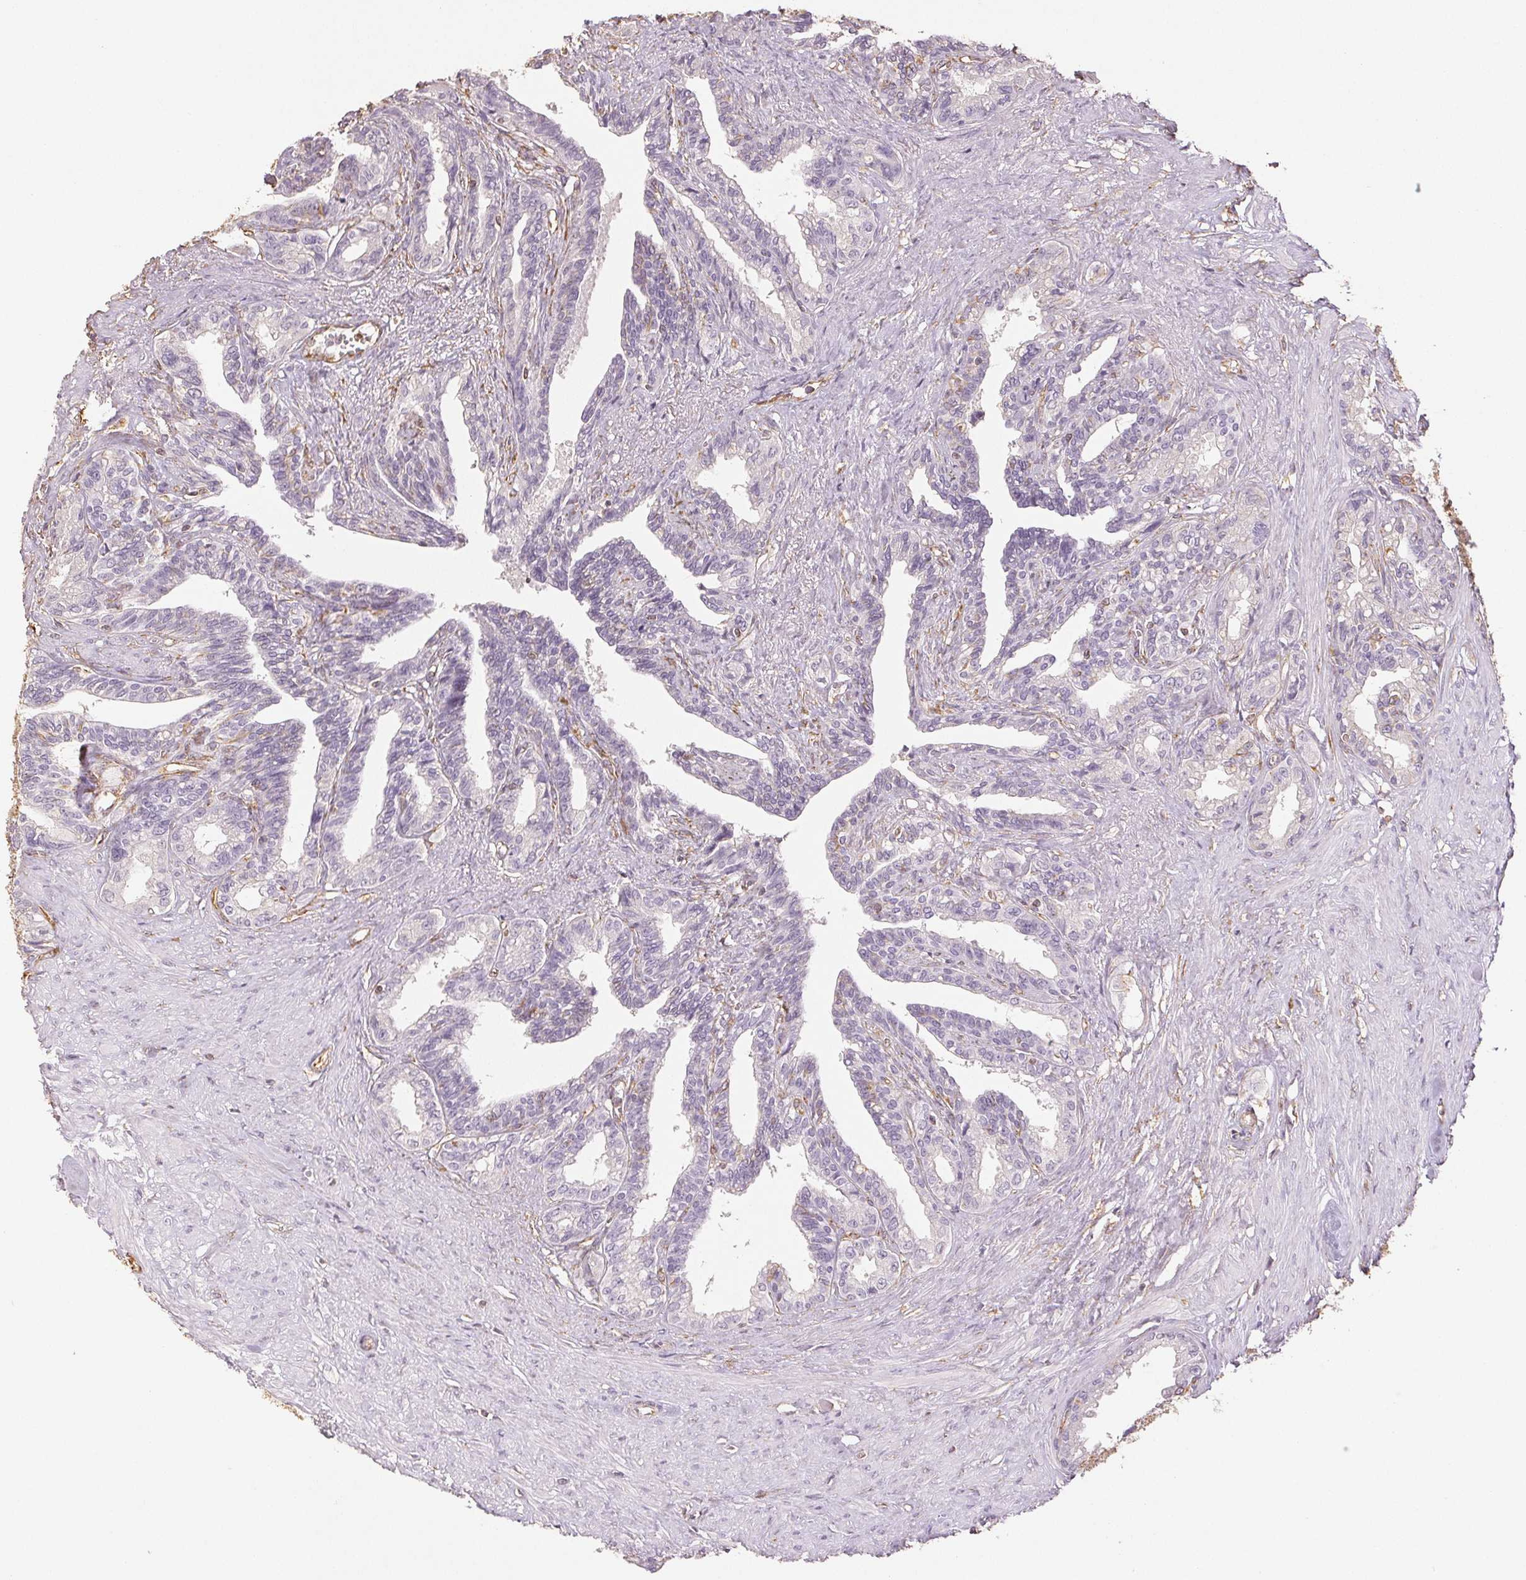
{"staining": {"intensity": "negative", "quantity": "none", "location": "none"}, "tissue": "seminal vesicle", "cell_type": "Glandular cells", "image_type": "normal", "snomed": [{"axis": "morphology", "description": "Normal tissue, NOS"}, {"axis": "morphology", "description": "Urothelial carcinoma, NOS"}, {"axis": "topography", "description": "Urinary bladder"}, {"axis": "topography", "description": "Seminal veicle"}], "caption": "There is no significant positivity in glandular cells of seminal vesicle. The staining was performed using DAB to visualize the protein expression in brown, while the nuclei were stained in blue with hematoxylin (Magnification: 20x).", "gene": "COL7A1", "patient": {"sex": "male", "age": 76}}